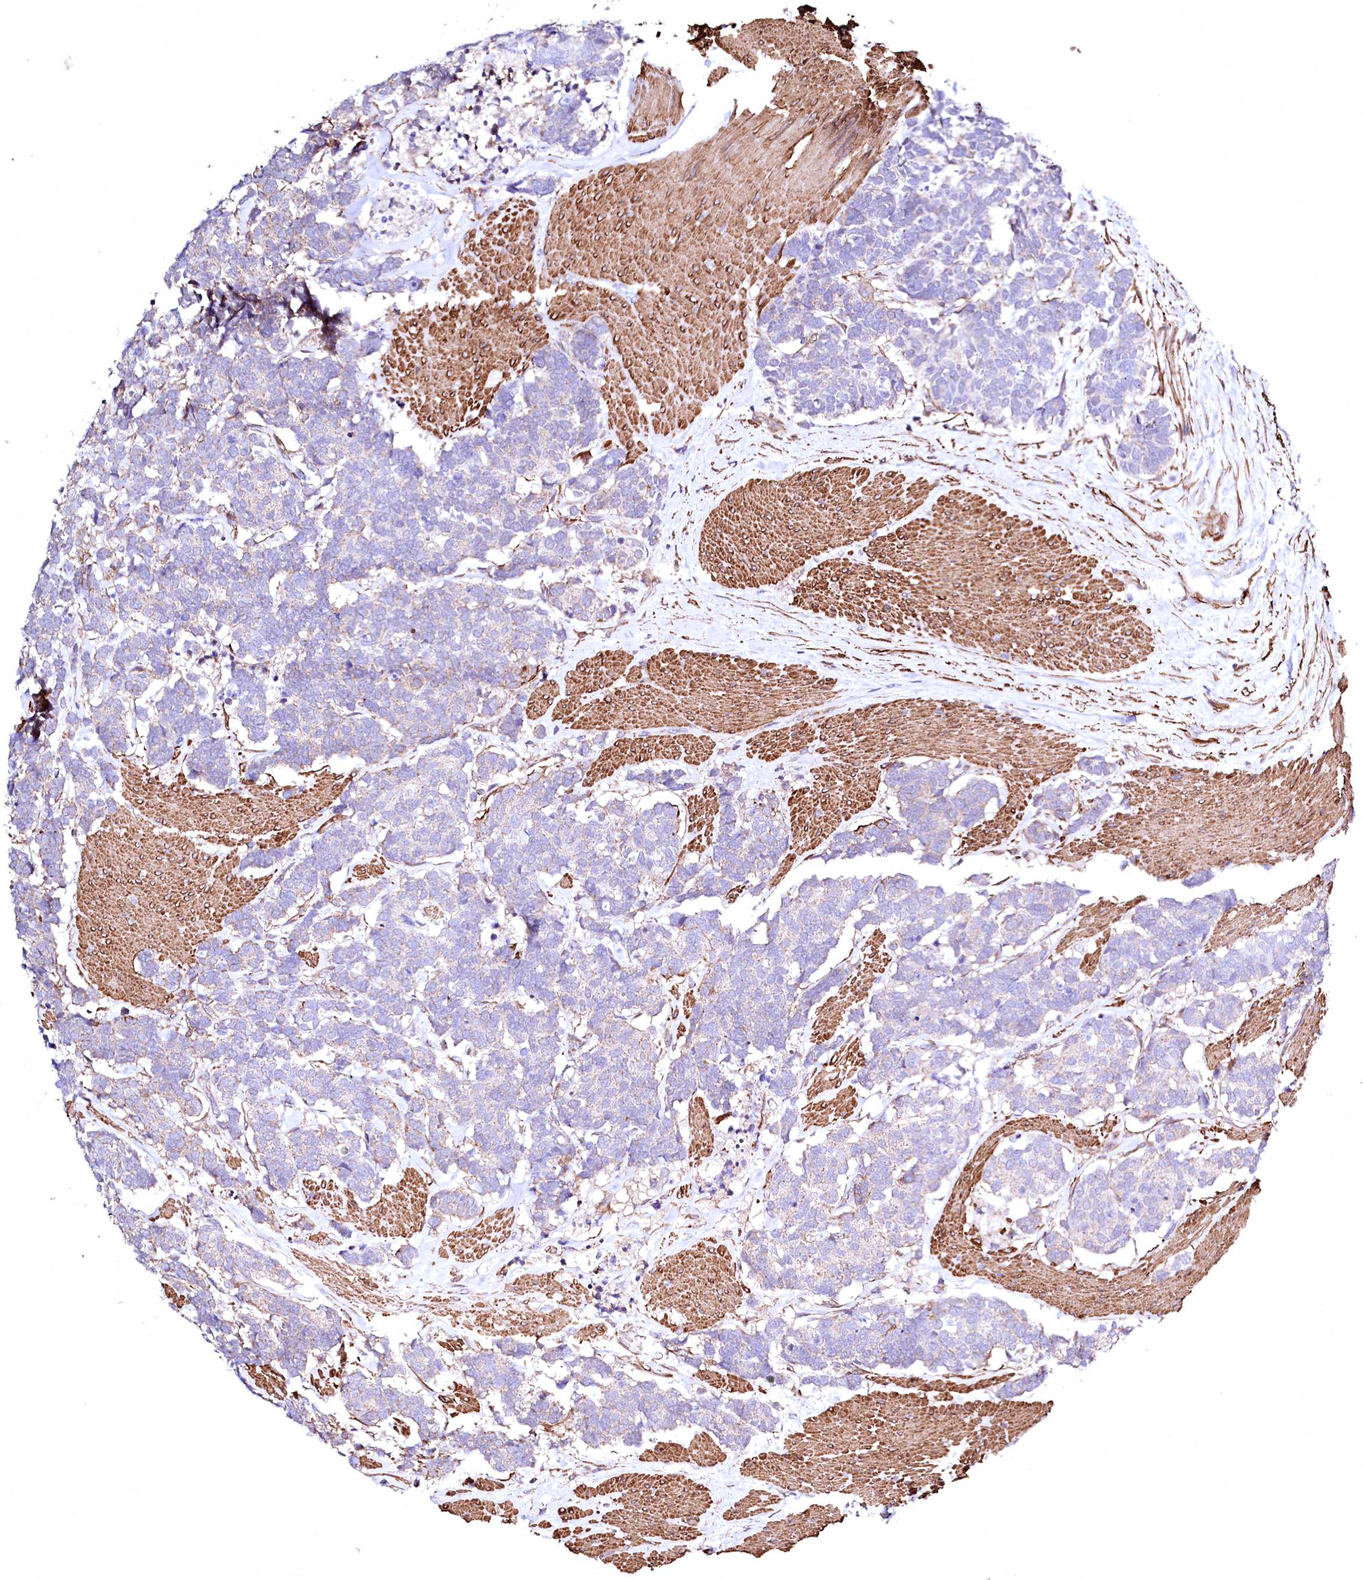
{"staining": {"intensity": "negative", "quantity": "none", "location": "none"}, "tissue": "carcinoid", "cell_type": "Tumor cells", "image_type": "cancer", "snomed": [{"axis": "morphology", "description": "Carcinoma, NOS"}, {"axis": "morphology", "description": "Carcinoid, malignant, NOS"}, {"axis": "topography", "description": "Urinary bladder"}], "caption": "Photomicrograph shows no protein expression in tumor cells of carcinoid tissue. The staining was performed using DAB (3,3'-diaminobenzidine) to visualize the protein expression in brown, while the nuclei were stained in blue with hematoxylin (Magnification: 20x).", "gene": "GPR176", "patient": {"sex": "male", "age": 57}}